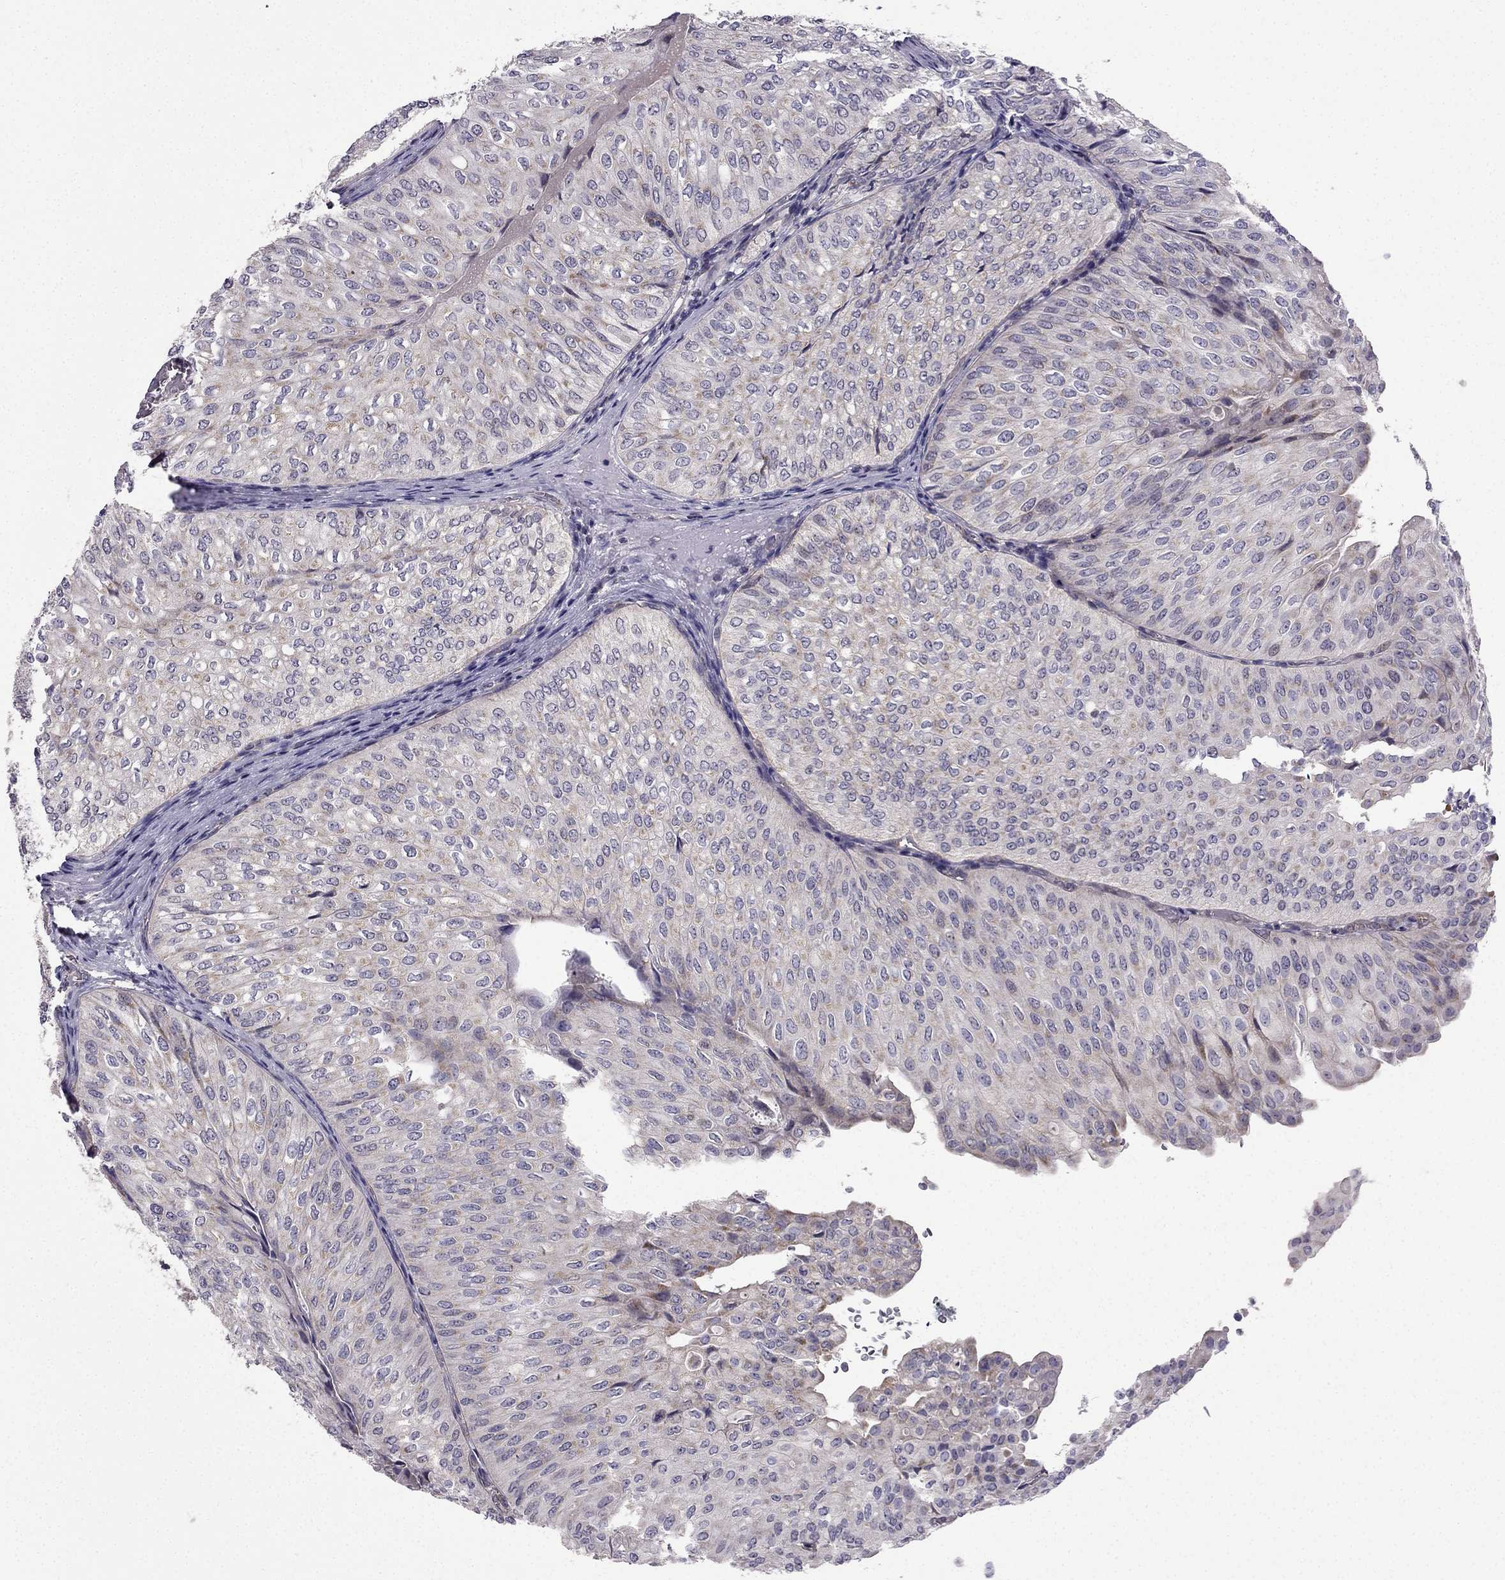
{"staining": {"intensity": "weak", "quantity": ">75%", "location": "cytoplasmic/membranous"}, "tissue": "urothelial cancer", "cell_type": "Tumor cells", "image_type": "cancer", "snomed": [{"axis": "morphology", "description": "Urothelial carcinoma, NOS"}, {"axis": "topography", "description": "Urinary bladder"}], "caption": "DAB (3,3'-diaminobenzidine) immunohistochemical staining of human urothelial cancer displays weak cytoplasmic/membranous protein positivity in approximately >75% of tumor cells. (Brightfield microscopy of DAB IHC at high magnification).", "gene": "SLC6A2", "patient": {"sex": "male", "age": 62}}